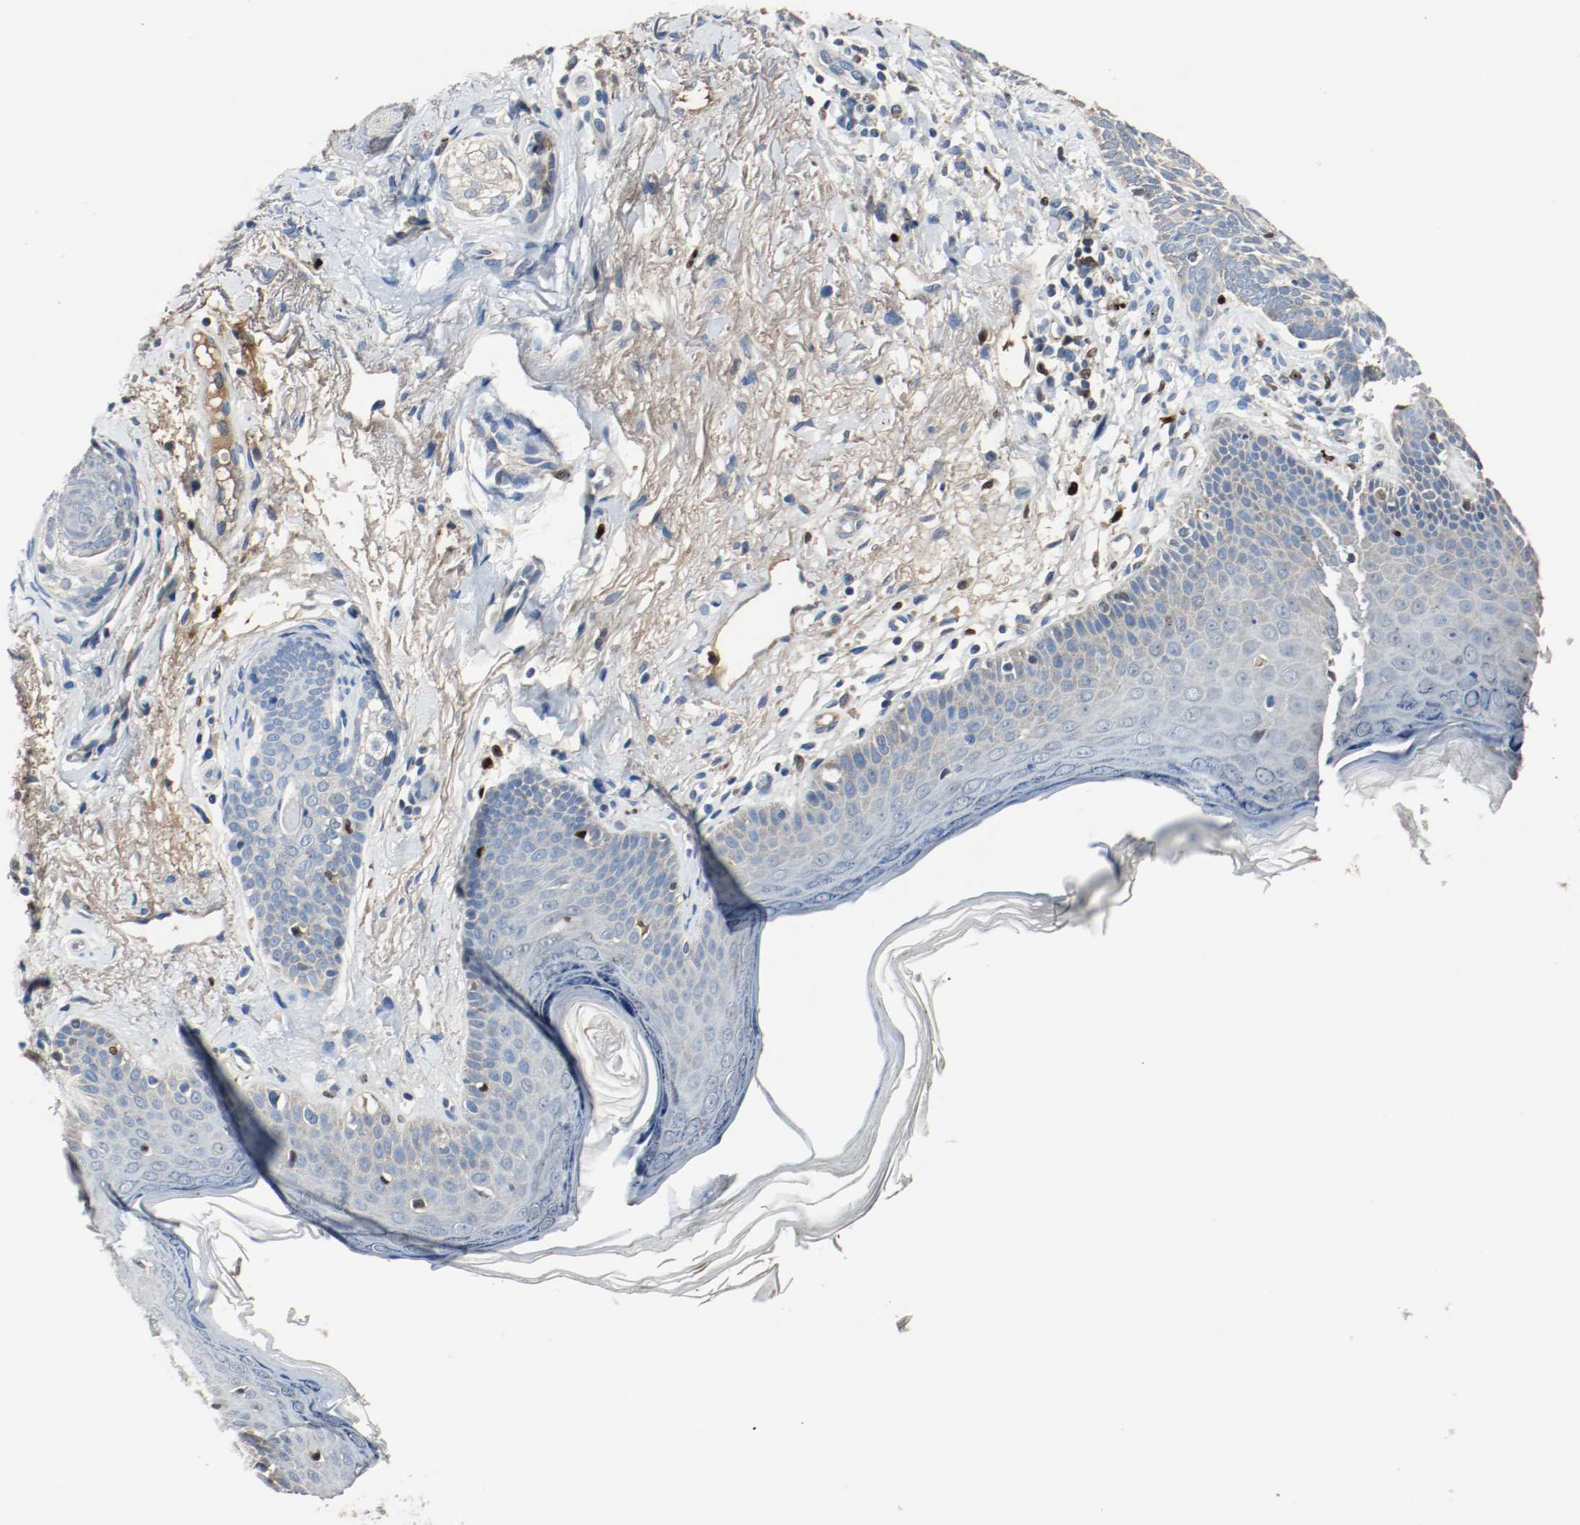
{"staining": {"intensity": "negative", "quantity": "none", "location": "none"}, "tissue": "skin cancer", "cell_type": "Tumor cells", "image_type": "cancer", "snomed": [{"axis": "morphology", "description": "Developmental malformation"}, {"axis": "morphology", "description": "Basal cell carcinoma"}, {"axis": "topography", "description": "Skin"}], "caption": "High magnification brightfield microscopy of basal cell carcinoma (skin) stained with DAB (brown) and counterstained with hematoxylin (blue): tumor cells show no significant positivity. The staining was performed using DAB (3,3'-diaminobenzidine) to visualize the protein expression in brown, while the nuclei were stained in blue with hematoxylin (Magnification: 20x).", "gene": "BLK", "patient": {"sex": "female", "age": 62}}